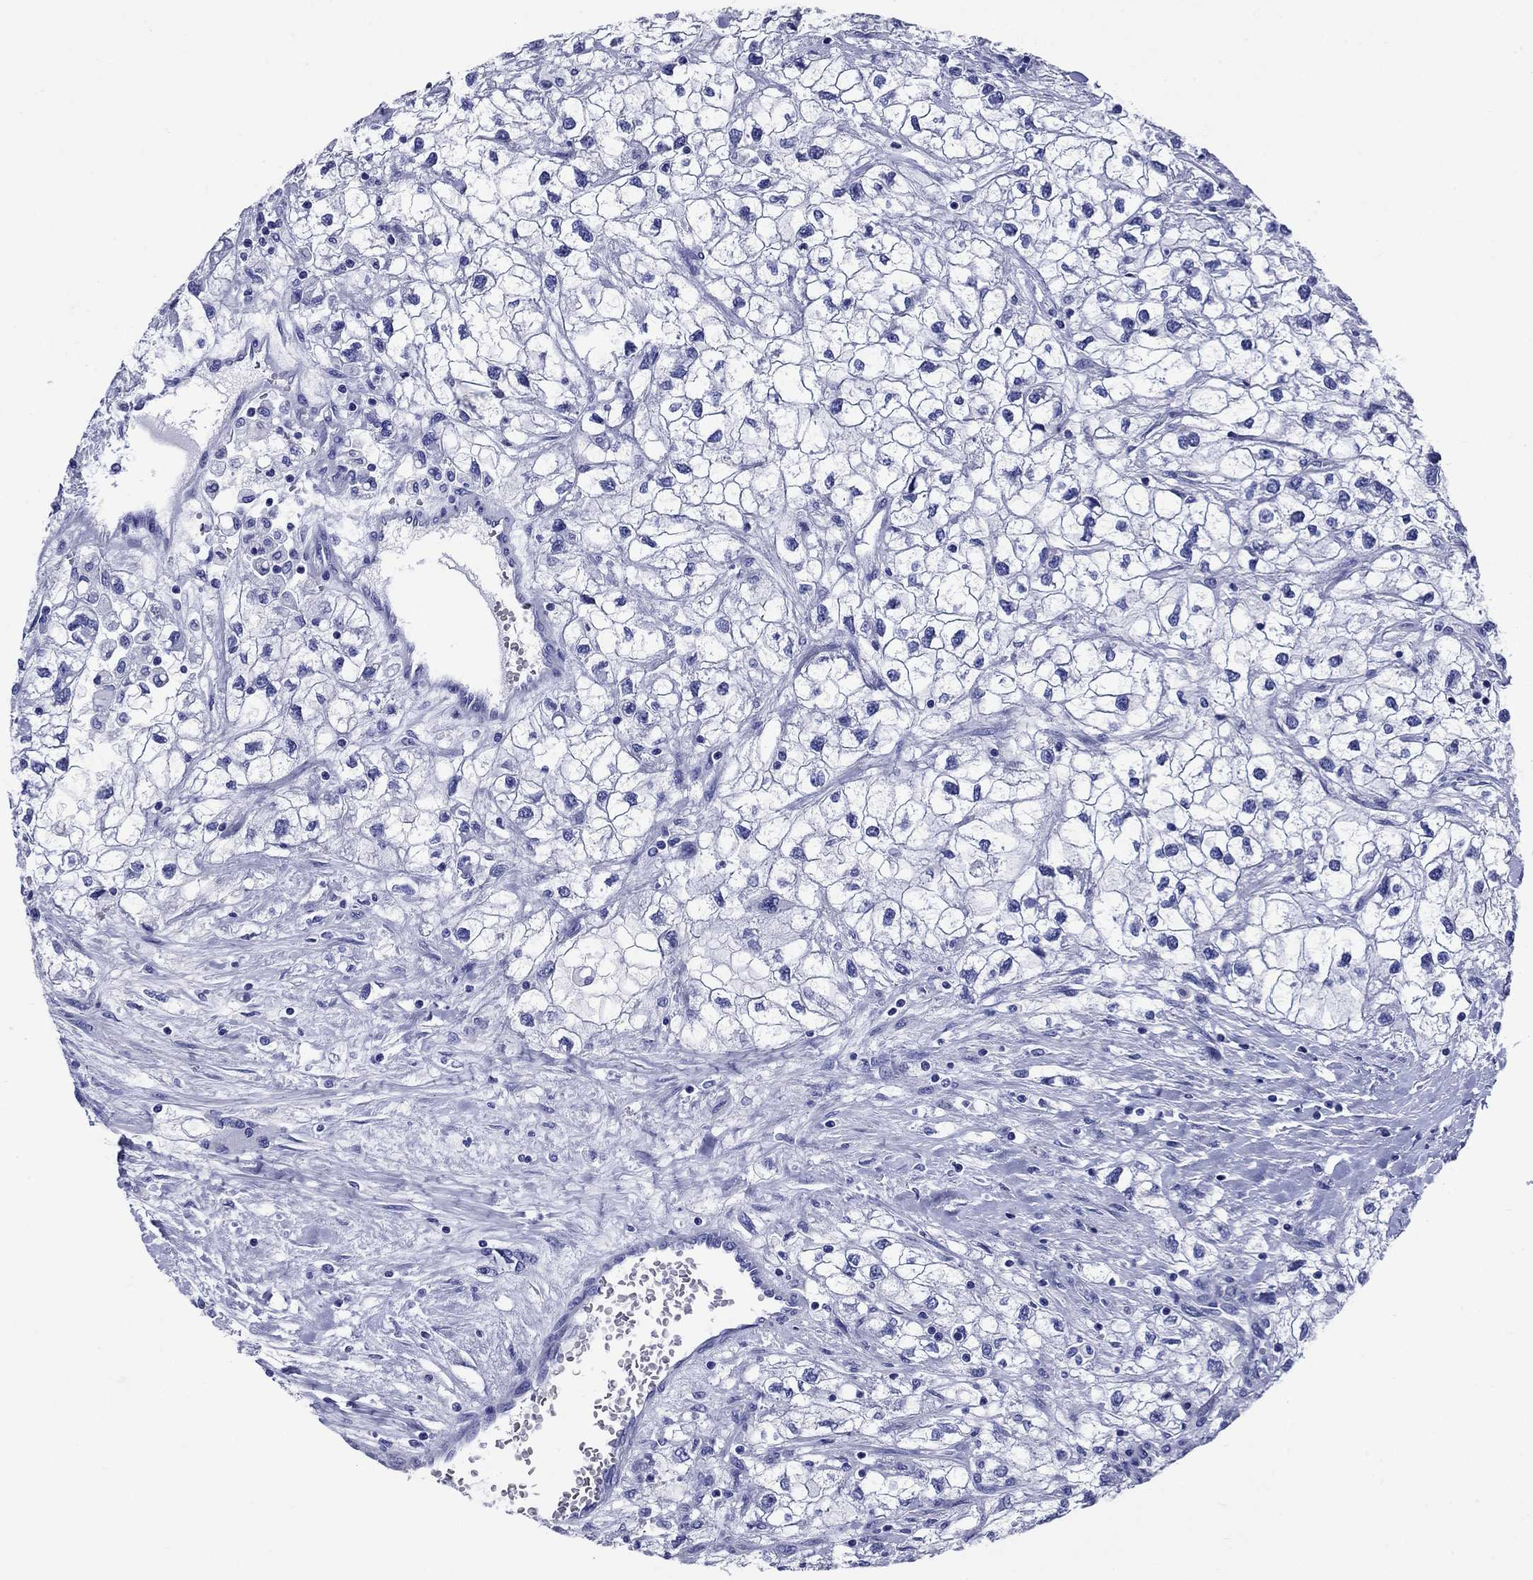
{"staining": {"intensity": "negative", "quantity": "none", "location": "none"}, "tissue": "renal cancer", "cell_type": "Tumor cells", "image_type": "cancer", "snomed": [{"axis": "morphology", "description": "Adenocarcinoma, NOS"}, {"axis": "topography", "description": "Kidney"}], "caption": "A photomicrograph of human renal cancer is negative for staining in tumor cells.", "gene": "SLC1A2", "patient": {"sex": "male", "age": 59}}